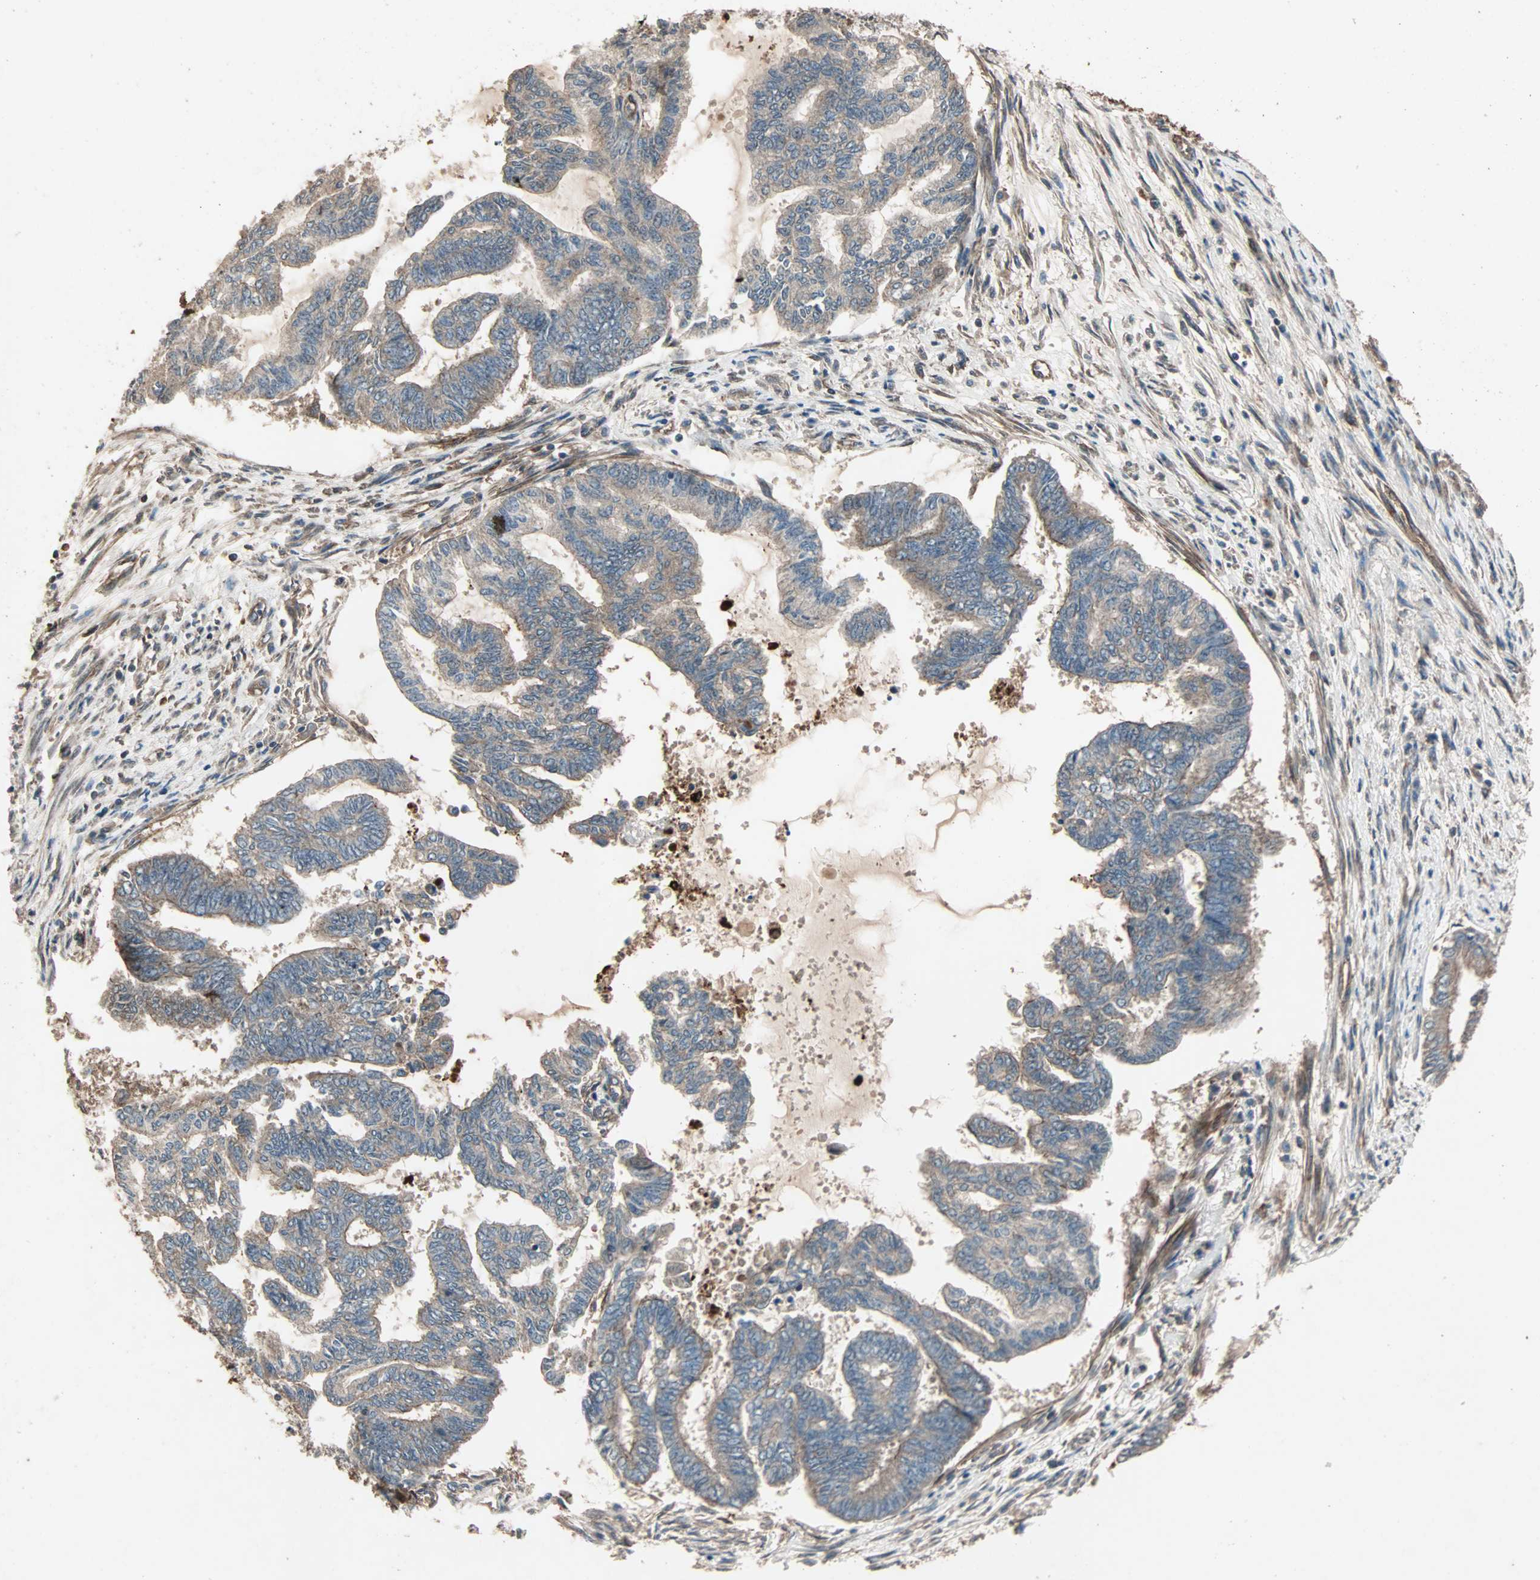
{"staining": {"intensity": "weak", "quantity": ">75%", "location": "cytoplasmic/membranous"}, "tissue": "endometrial cancer", "cell_type": "Tumor cells", "image_type": "cancer", "snomed": [{"axis": "morphology", "description": "Adenocarcinoma, NOS"}, {"axis": "topography", "description": "Endometrium"}], "caption": "Adenocarcinoma (endometrial) stained with DAB immunohistochemistry (IHC) reveals low levels of weak cytoplasmic/membranous staining in about >75% of tumor cells. Immunohistochemistry stains the protein of interest in brown and the nuclei are stained blue.", "gene": "GCK", "patient": {"sex": "female", "age": 86}}